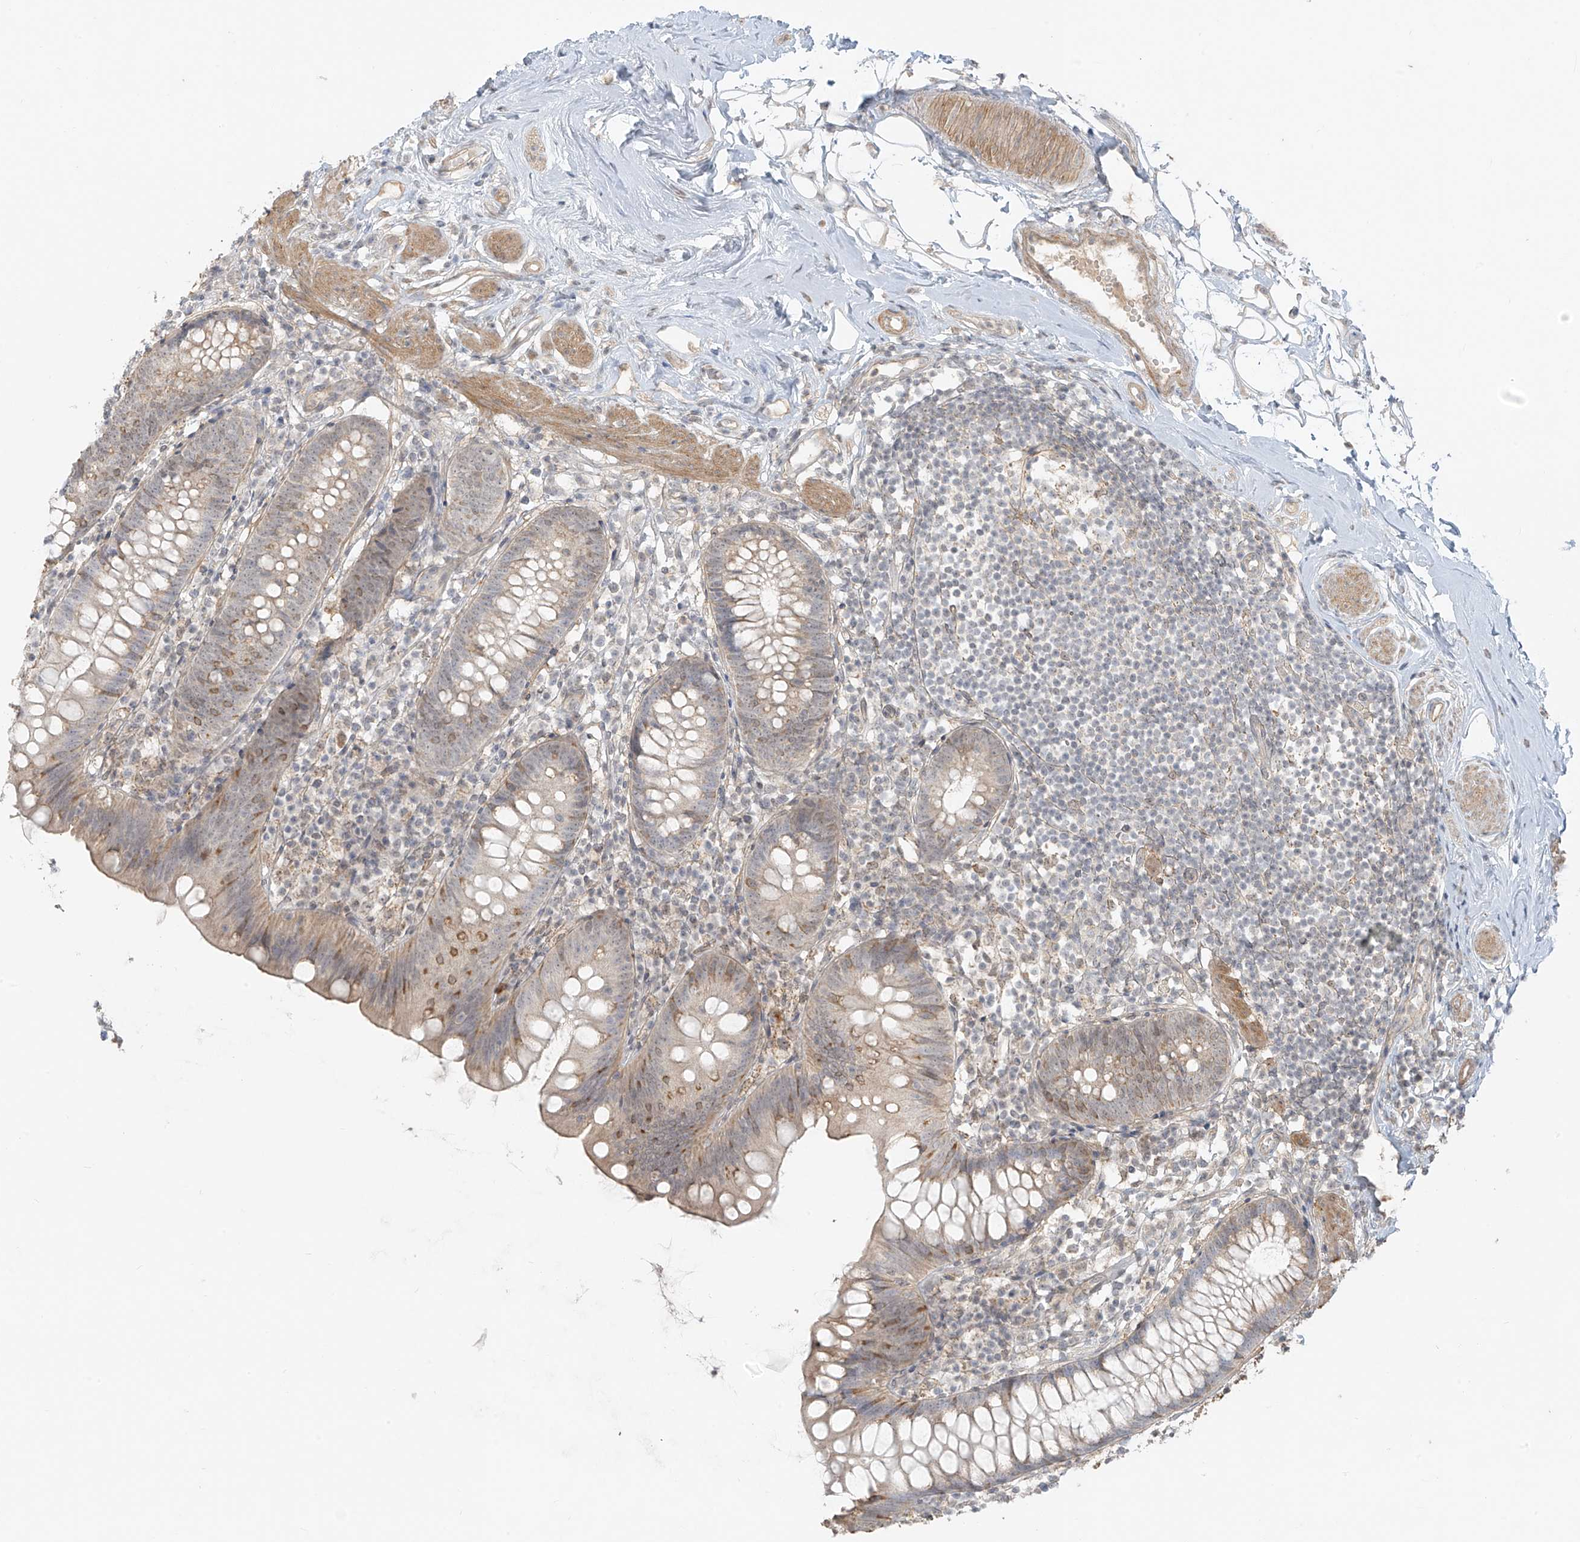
{"staining": {"intensity": "weak", "quantity": "25%-75%", "location": "cytoplasmic/membranous"}, "tissue": "appendix", "cell_type": "Glandular cells", "image_type": "normal", "snomed": [{"axis": "morphology", "description": "Normal tissue, NOS"}, {"axis": "topography", "description": "Appendix"}], "caption": "Approximately 25%-75% of glandular cells in unremarkable human appendix reveal weak cytoplasmic/membranous protein staining as visualized by brown immunohistochemical staining.", "gene": "ABCD1", "patient": {"sex": "female", "age": 62}}